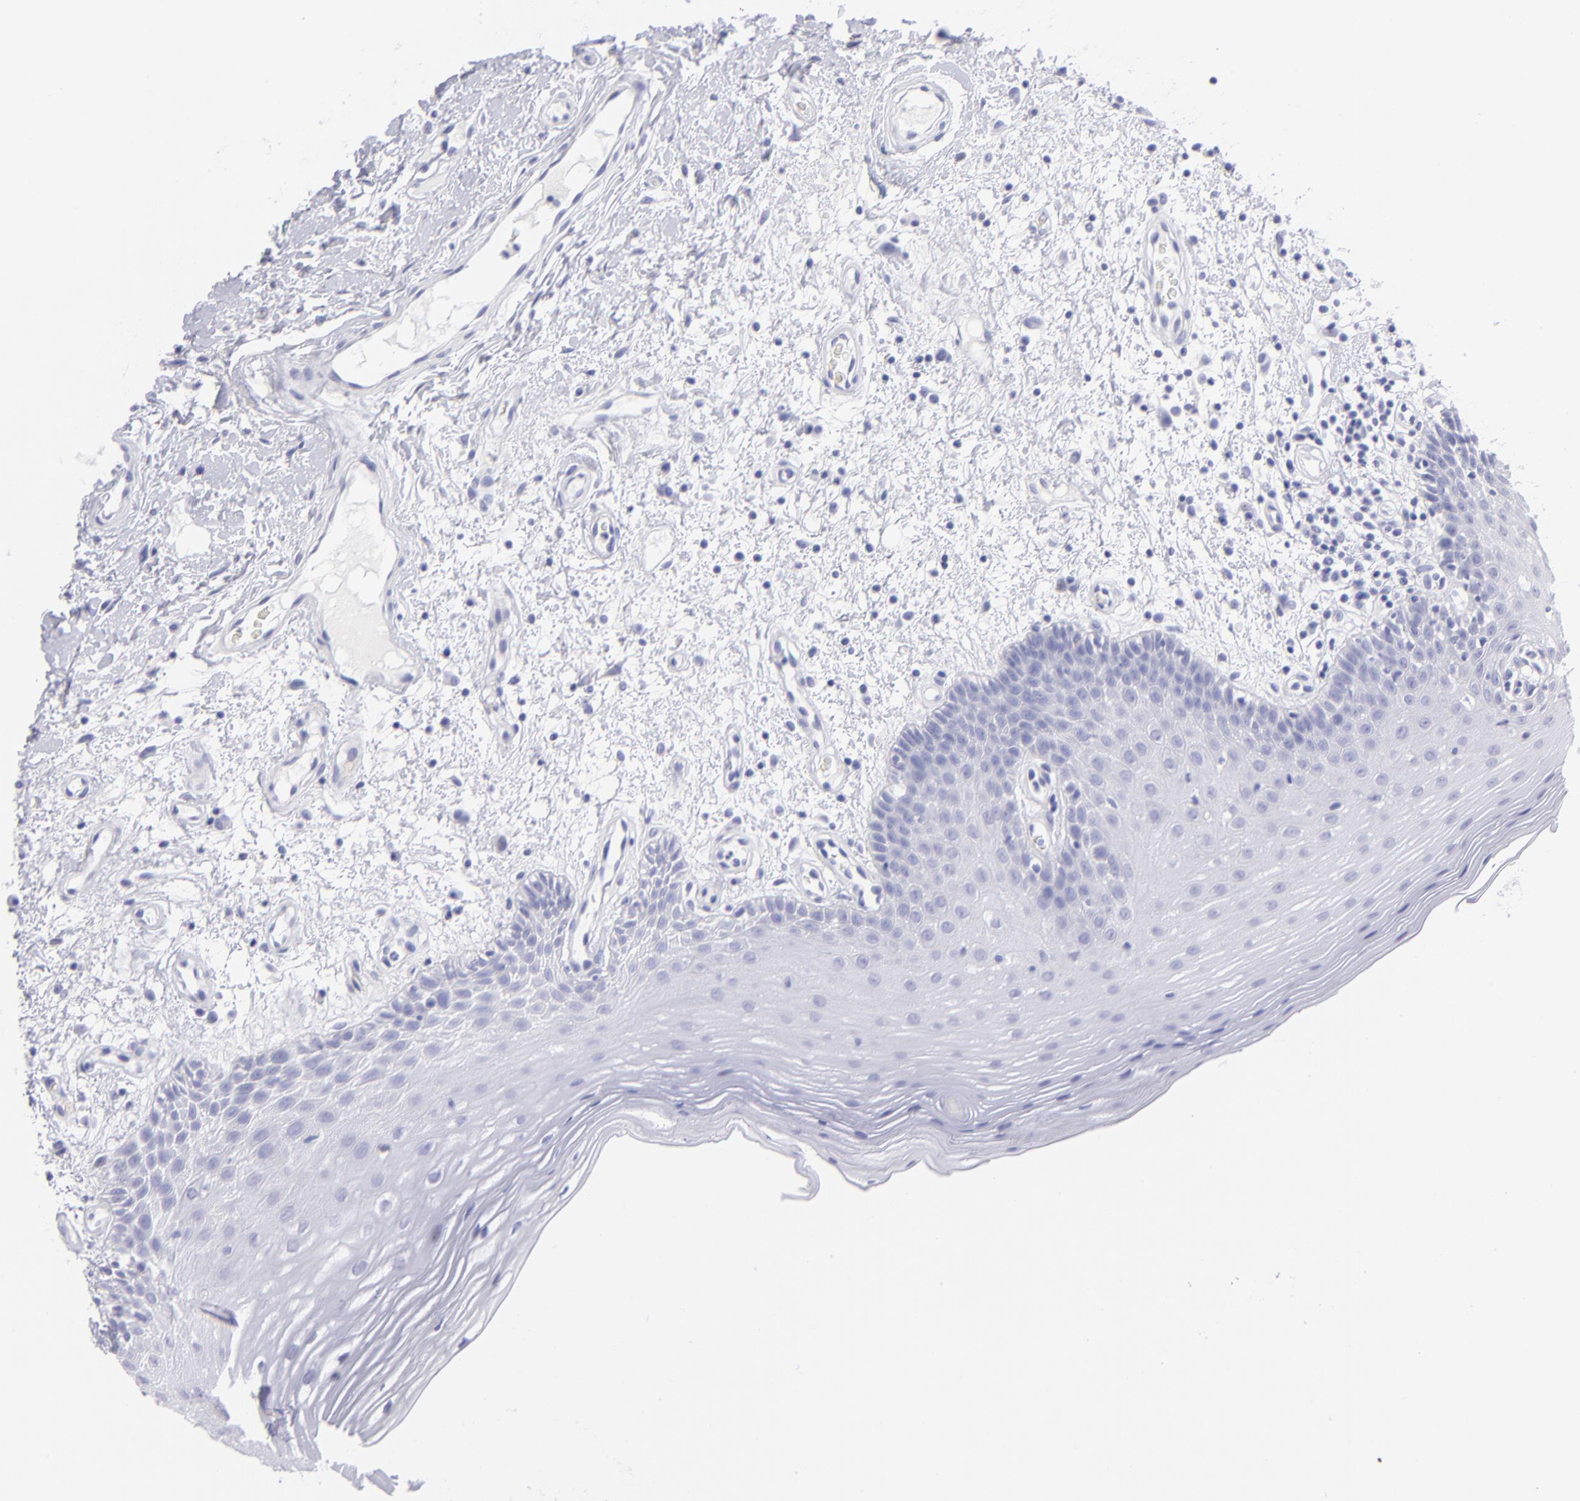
{"staining": {"intensity": "negative", "quantity": "none", "location": "none"}, "tissue": "oral mucosa", "cell_type": "Squamous epithelial cells", "image_type": "normal", "snomed": [{"axis": "morphology", "description": "Normal tissue, NOS"}, {"axis": "morphology", "description": "Squamous cell carcinoma, NOS"}, {"axis": "topography", "description": "Skeletal muscle"}, {"axis": "topography", "description": "Oral tissue"}, {"axis": "topography", "description": "Head-Neck"}], "caption": "IHC micrograph of unremarkable human oral mucosa stained for a protein (brown), which reveals no expression in squamous epithelial cells.", "gene": "SLC1A3", "patient": {"sex": "male", "age": 71}}